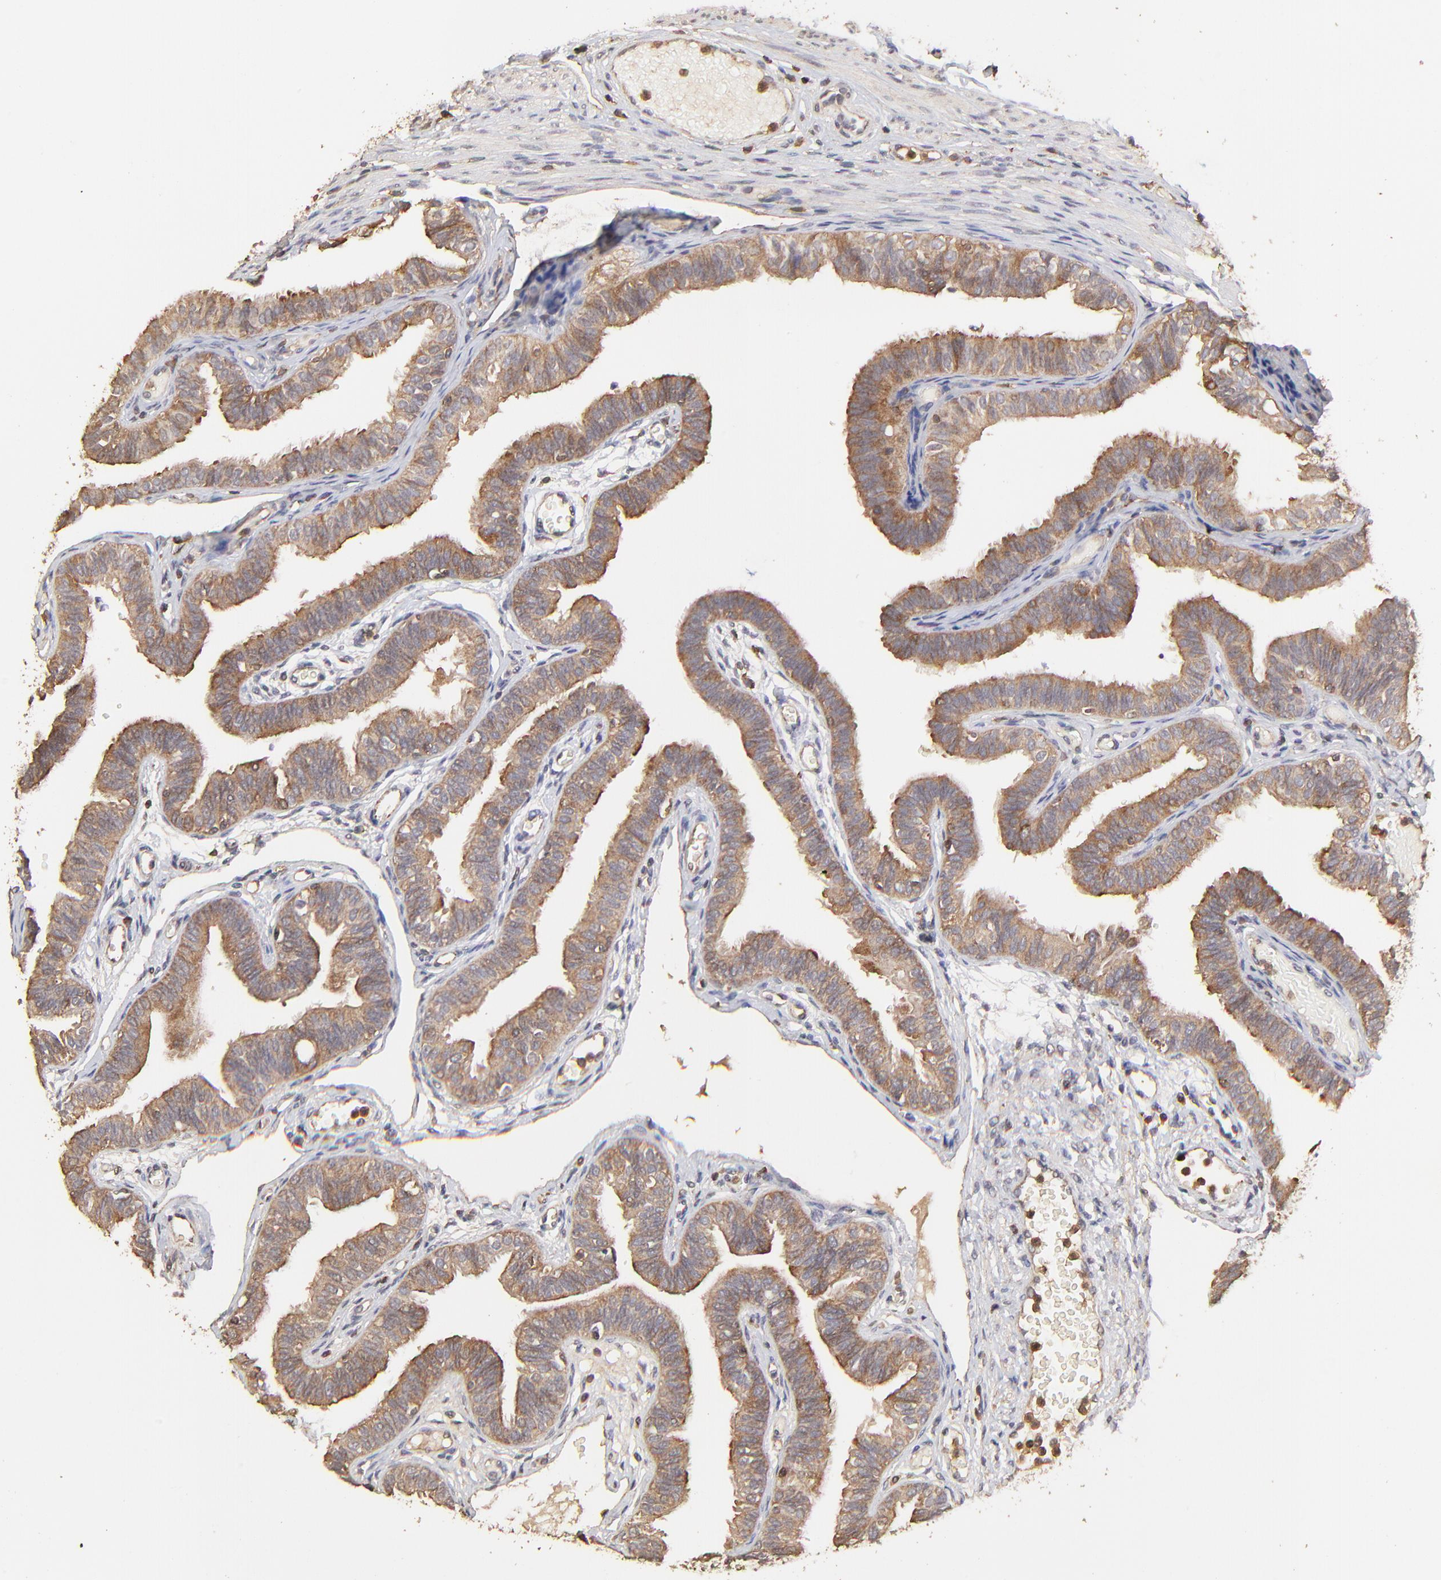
{"staining": {"intensity": "moderate", "quantity": ">75%", "location": "cytoplasmic/membranous"}, "tissue": "fallopian tube", "cell_type": "Glandular cells", "image_type": "normal", "snomed": [{"axis": "morphology", "description": "Normal tissue, NOS"}, {"axis": "morphology", "description": "Dermoid, NOS"}, {"axis": "topography", "description": "Fallopian tube"}], "caption": "Brown immunohistochemical staining in normal human fallopian tube demonstrates moderate cytoplasmic/membranous positivity in approximately >75% of glandular cells. (Brightfield microscopy of DAB IHC at high magnification).", "gene": "STON2", "patient": {"sex": "female", "age": 33}}